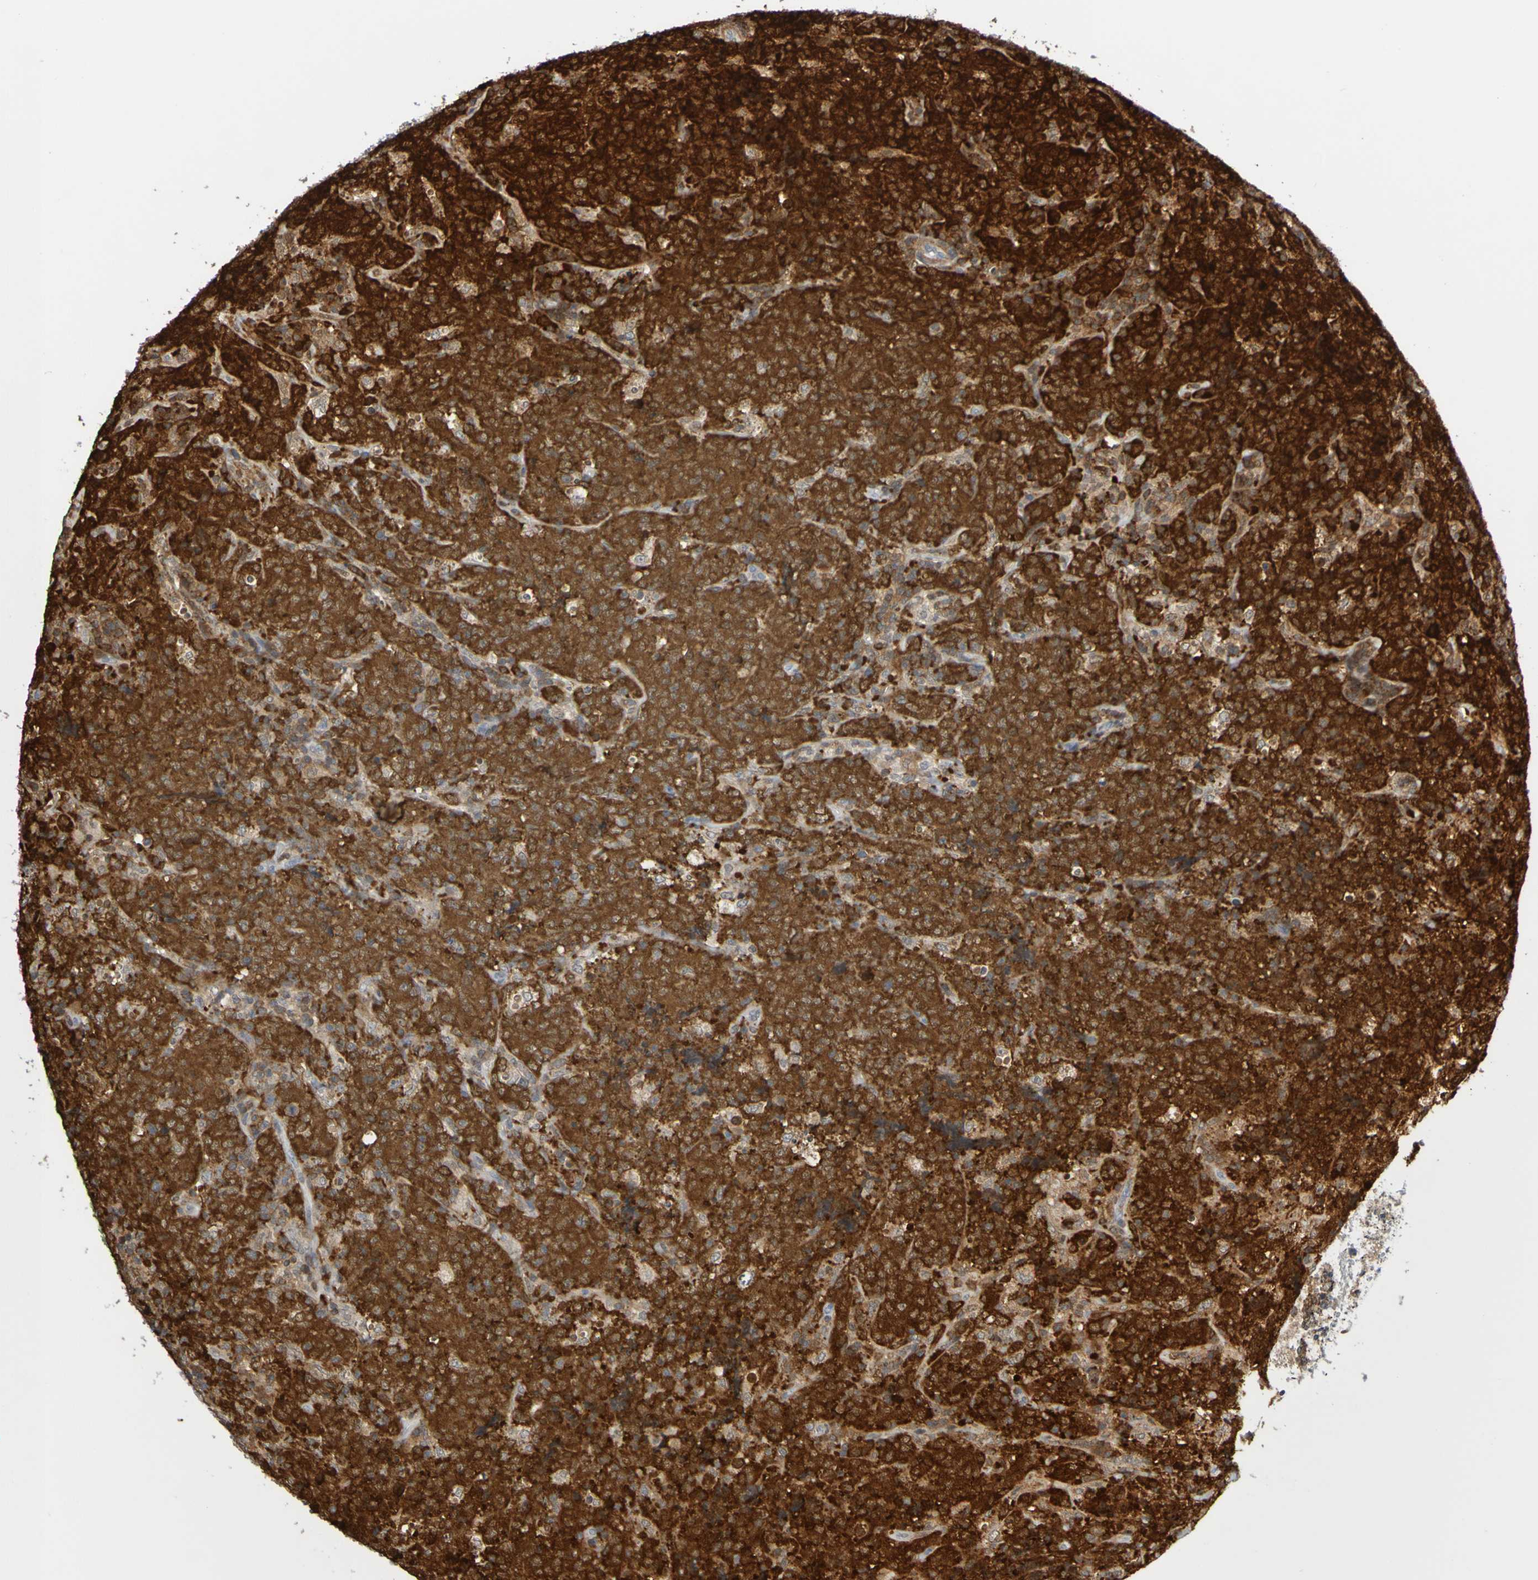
{"staining": {"intensity": "strong", "quantity": ">75%", "location": "cytoplasmic/membranous"}, "tissue": "lymphoma", "cell_type": "Tumor cells", "image_type": "cancer", "snomed": [{"axis": "morphology", "description": "Malignant lymphoma, non-Hodgkin's type, High grade"}, {"axis": "topography", "description": "Tonsil"}], "caption": "An image showing strong cytoplasmic/membranous positivity in about >75% of tumor cells in lymphoma, as visualized by brown immunohistochemical staining.", "gene": "ATIC", "patient": {"sex": "female", "age": 36}}